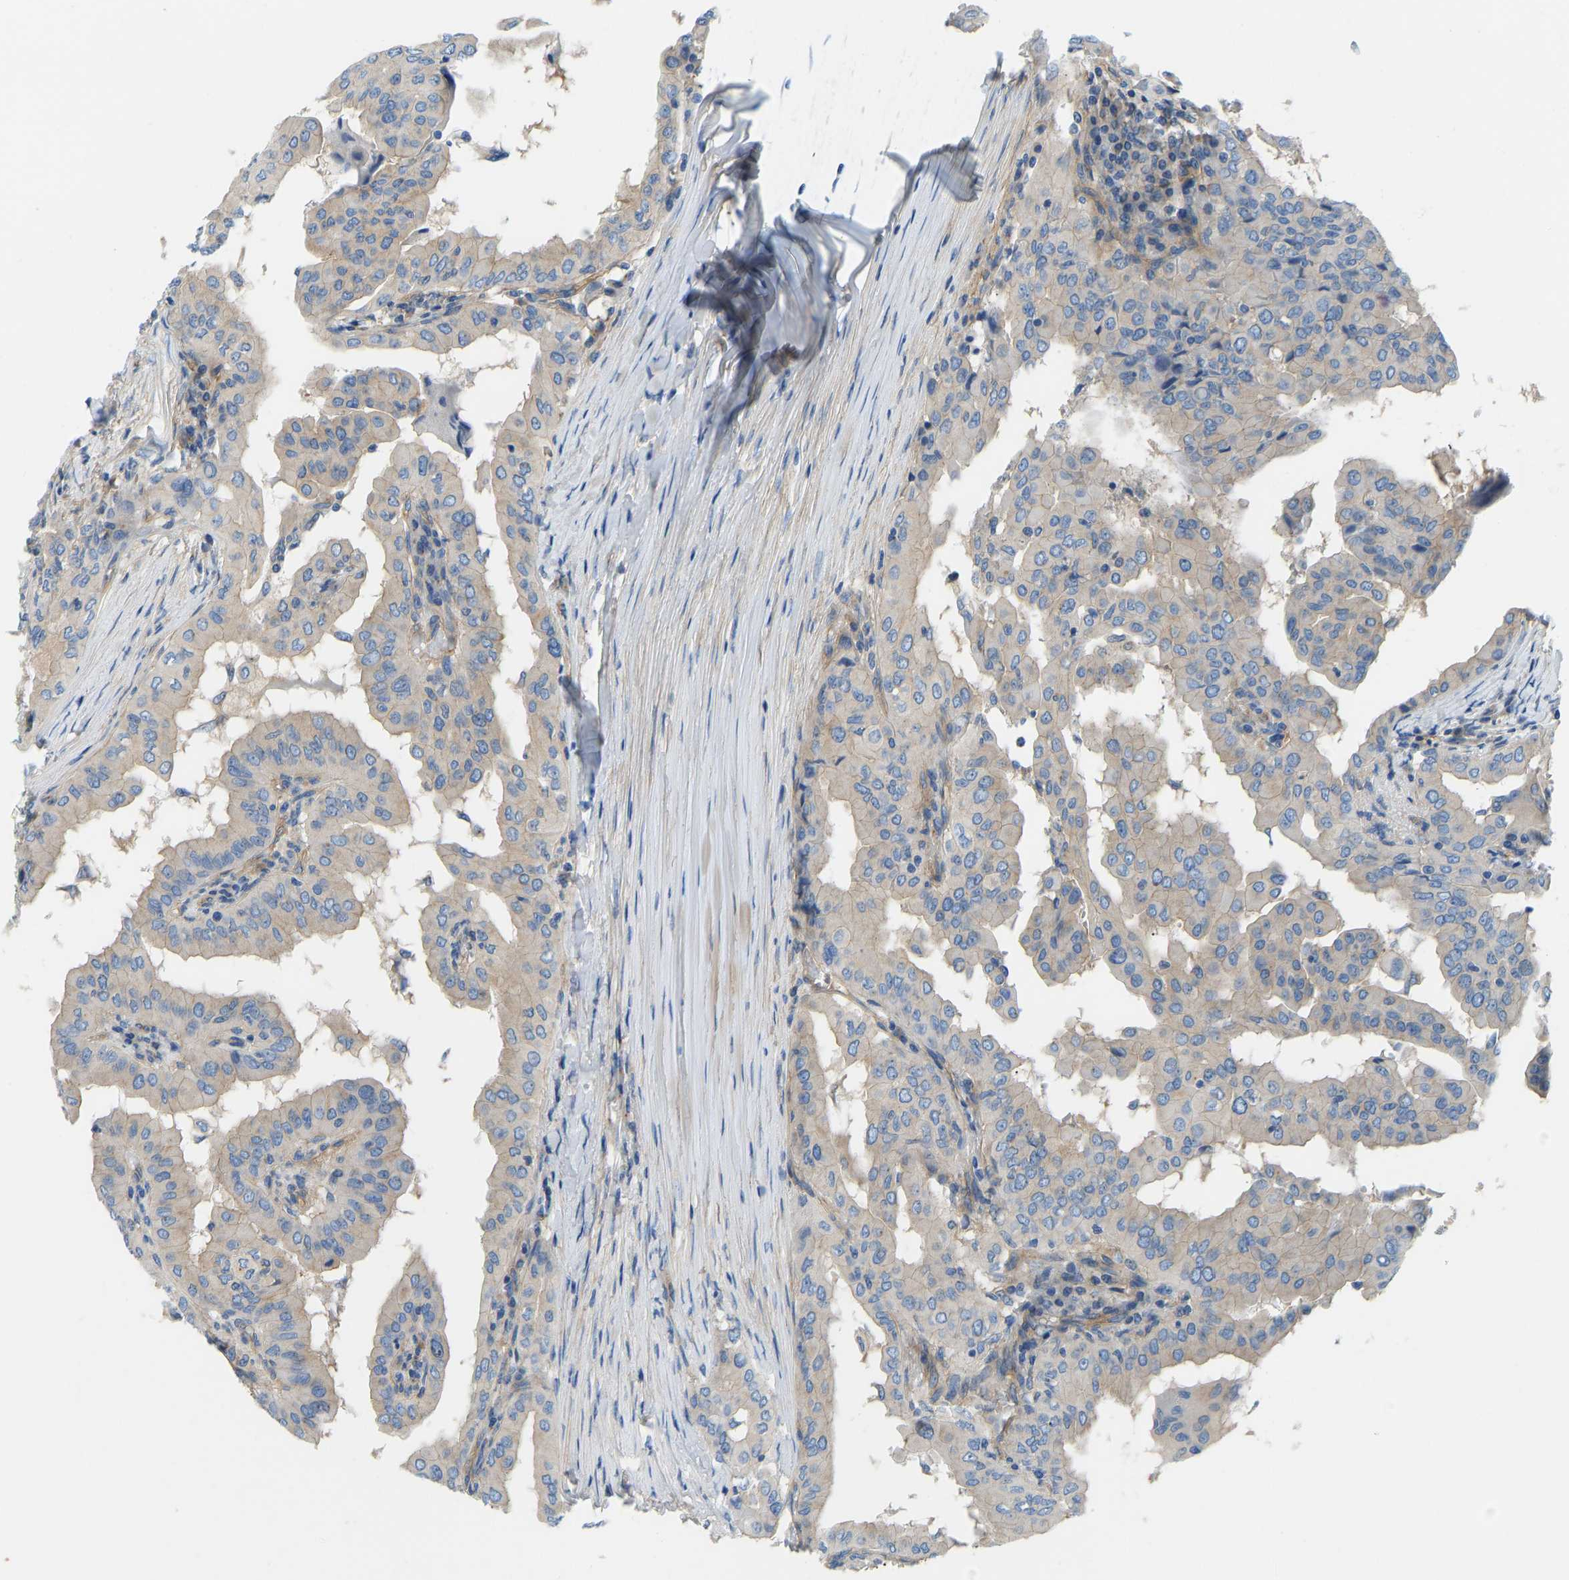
{"staining": {"intensity": "weak", "quantity": "25%-75%", "location": "cytoplasmic/membranous"}, "tissue": "thyroid cancer", "cell_type": "Tumor cells", "image_type": "cancer", "snomed": [{"axis": "morphology", "description": "Papillary adenocarcinoma, NOS"}, {"axis": "topography", "description": "Thyroid gland"}], "caption": "Immunohistochemistry (IHC) image of neoplastic tissue: thyroid cancer (papillary adenocarcinoma) stained using IHC exhibits low levels of weak protein expression localized specifically in the cytoplasmic/membranous of tumor cells, appearing as a cytoplasmic/membranous brown color.", "gene": "CHAD", "patient": {"sex": "male", "age": 33}}